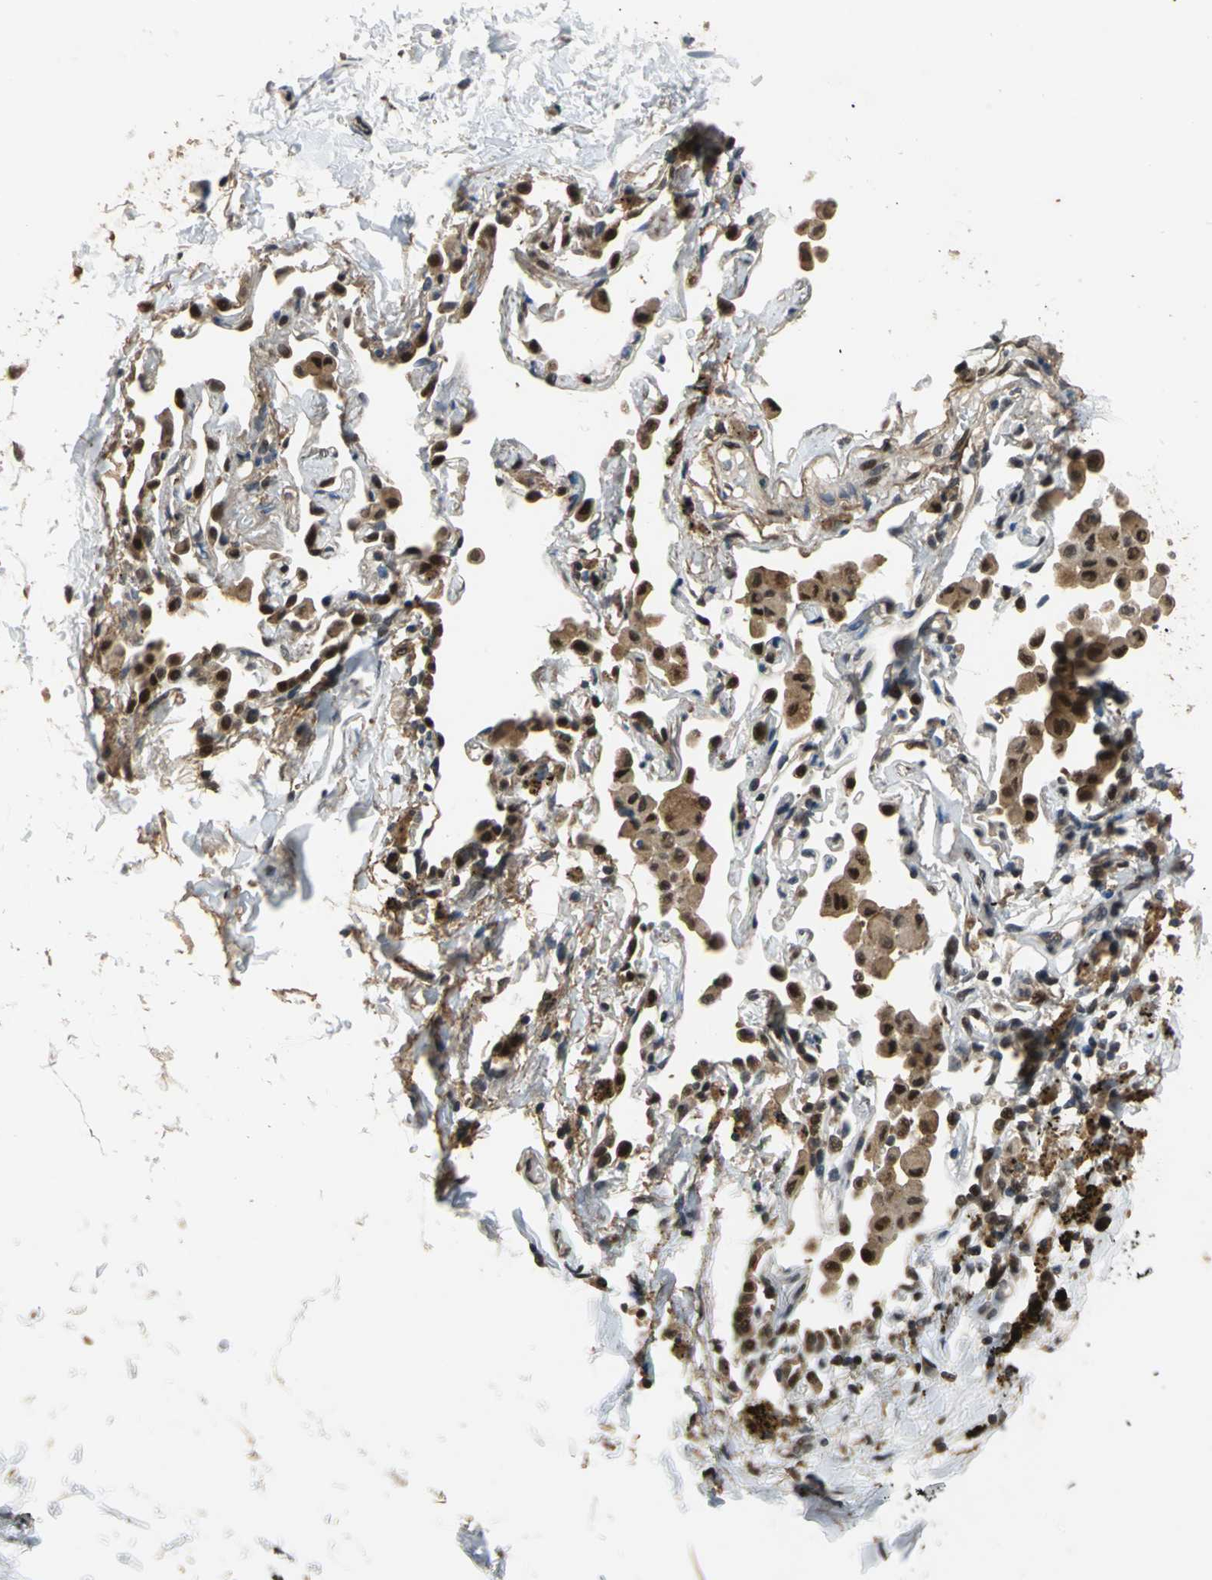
{"staining": {"intensity": "moderate", "quantity": ">75%", "location": "cytoplasmic/membranous,nuclear"}, "tissue": "adipose tissue", "cell_type": "Adipocytes", "image_type": "normal", "snomed": [{"axis": "morphology", "description": "Normal tissue, NOS"}, {"axis": "topography", "description": "Cartilage tissue"}, {"axis": "topography", "description": "Bronchus"}], "caption": "Brown immunohistochemical staining in benign adipose tissue reveals moderate cytoplasmic/membranous,nuclear expression in about >75% of adipocytes. (DAB = brown stain, brightfield microscopy at high magnification).", "gene": "MIS18BP1", "patient": {"sex": "female", "age": 73}}